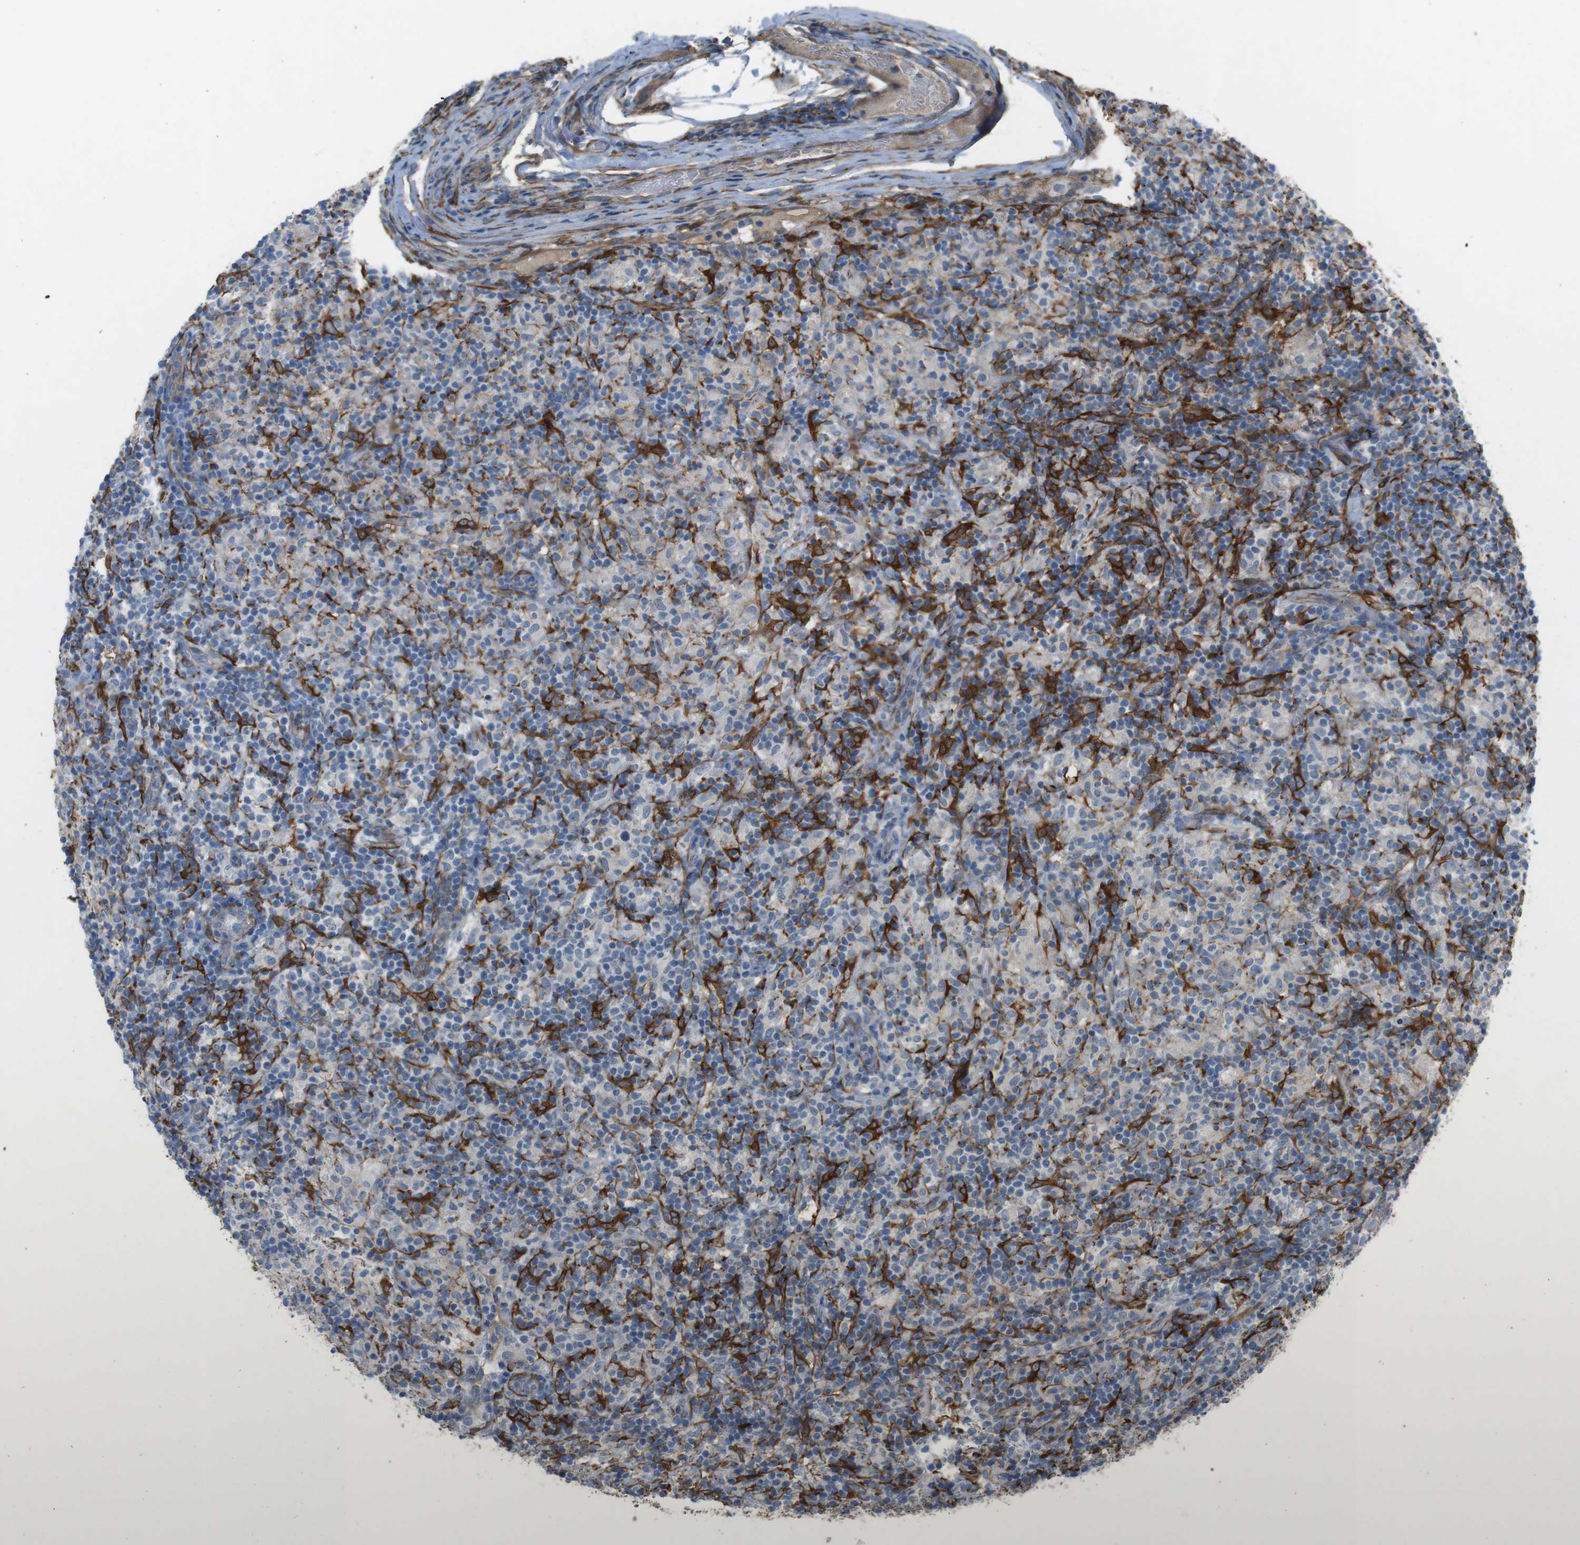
{"staining": {"intensity": "negative", "quantity": "none", "location": "none"}, "tissue": "lymphoma", "cell_type": "Tumor cells", "image_type": "cancer", "snomed": [{"axis": "morphology", "description": "Hodgkin's disease, NOS"}, {"axis": "topography", "description": "Lymph node"}], "caption": "High power microscopy photomicrograph of an IHC micrograph of Hodgkin's disease, revealing no significant positivity in tumor cells. (Brightfield microscopy of DAB IHC at high magnification).", "gene": "ANK2", "patient": {"sex": "male", "age": 70}}